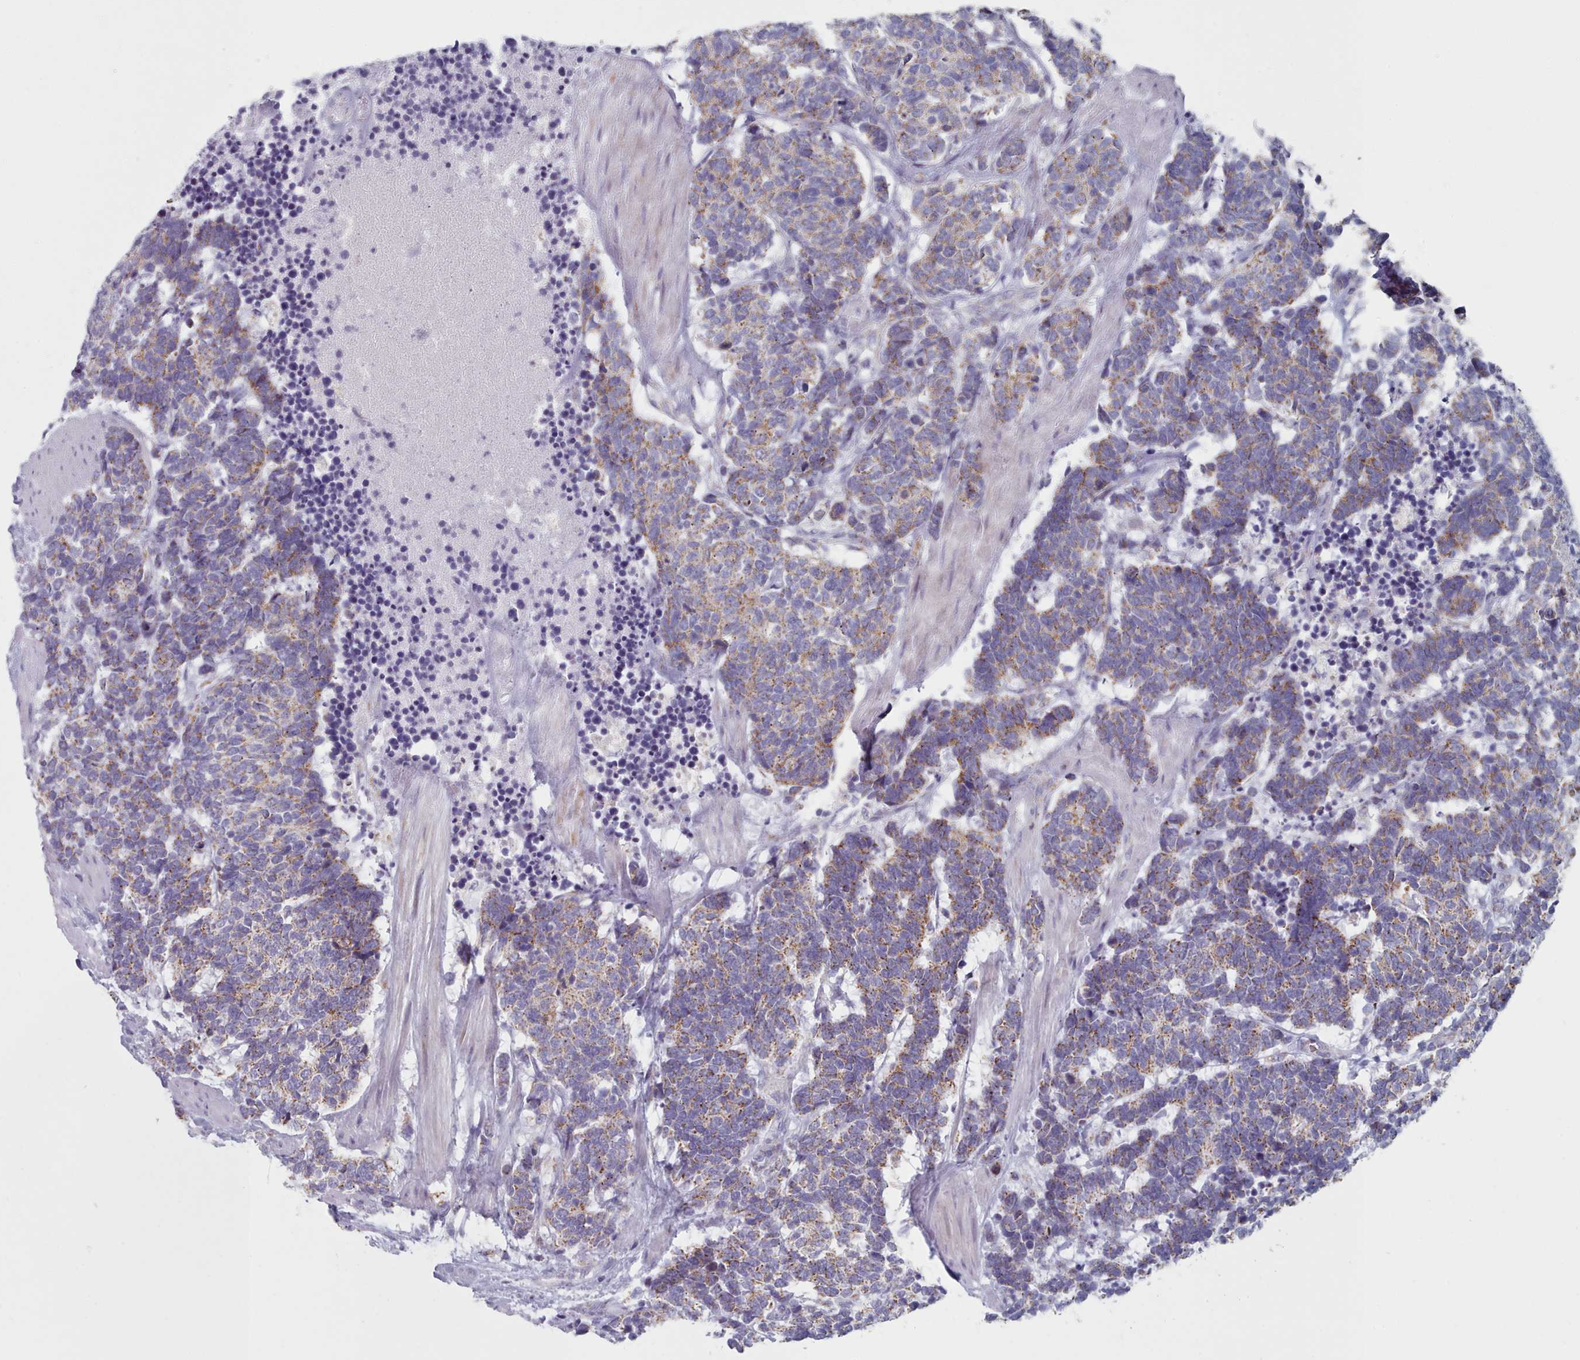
{"staining": {"intensity": "moderate", "quantity": ">75%", "location": "cytoplasmic/membranous"}, "tissue": "carcinoid", "cell_type": "Tumor cells", "image_type": "cancer", "snomed": [{"axis": "morphology", "description": "Carcinoma, NOS"}, {"axis": "morphology", "description": "Carcinoid, malignant, NOS"}, {"axis": "topography", "description": "Urinary bladder"}], "caption": "Protein expression analysis of carcinoid reveals moderate cytoplasmic/membranous positivity in approximately >75% of tumor cells.", "gene": "FAM170B", "patient": {"sex": "male", "age": 57}}